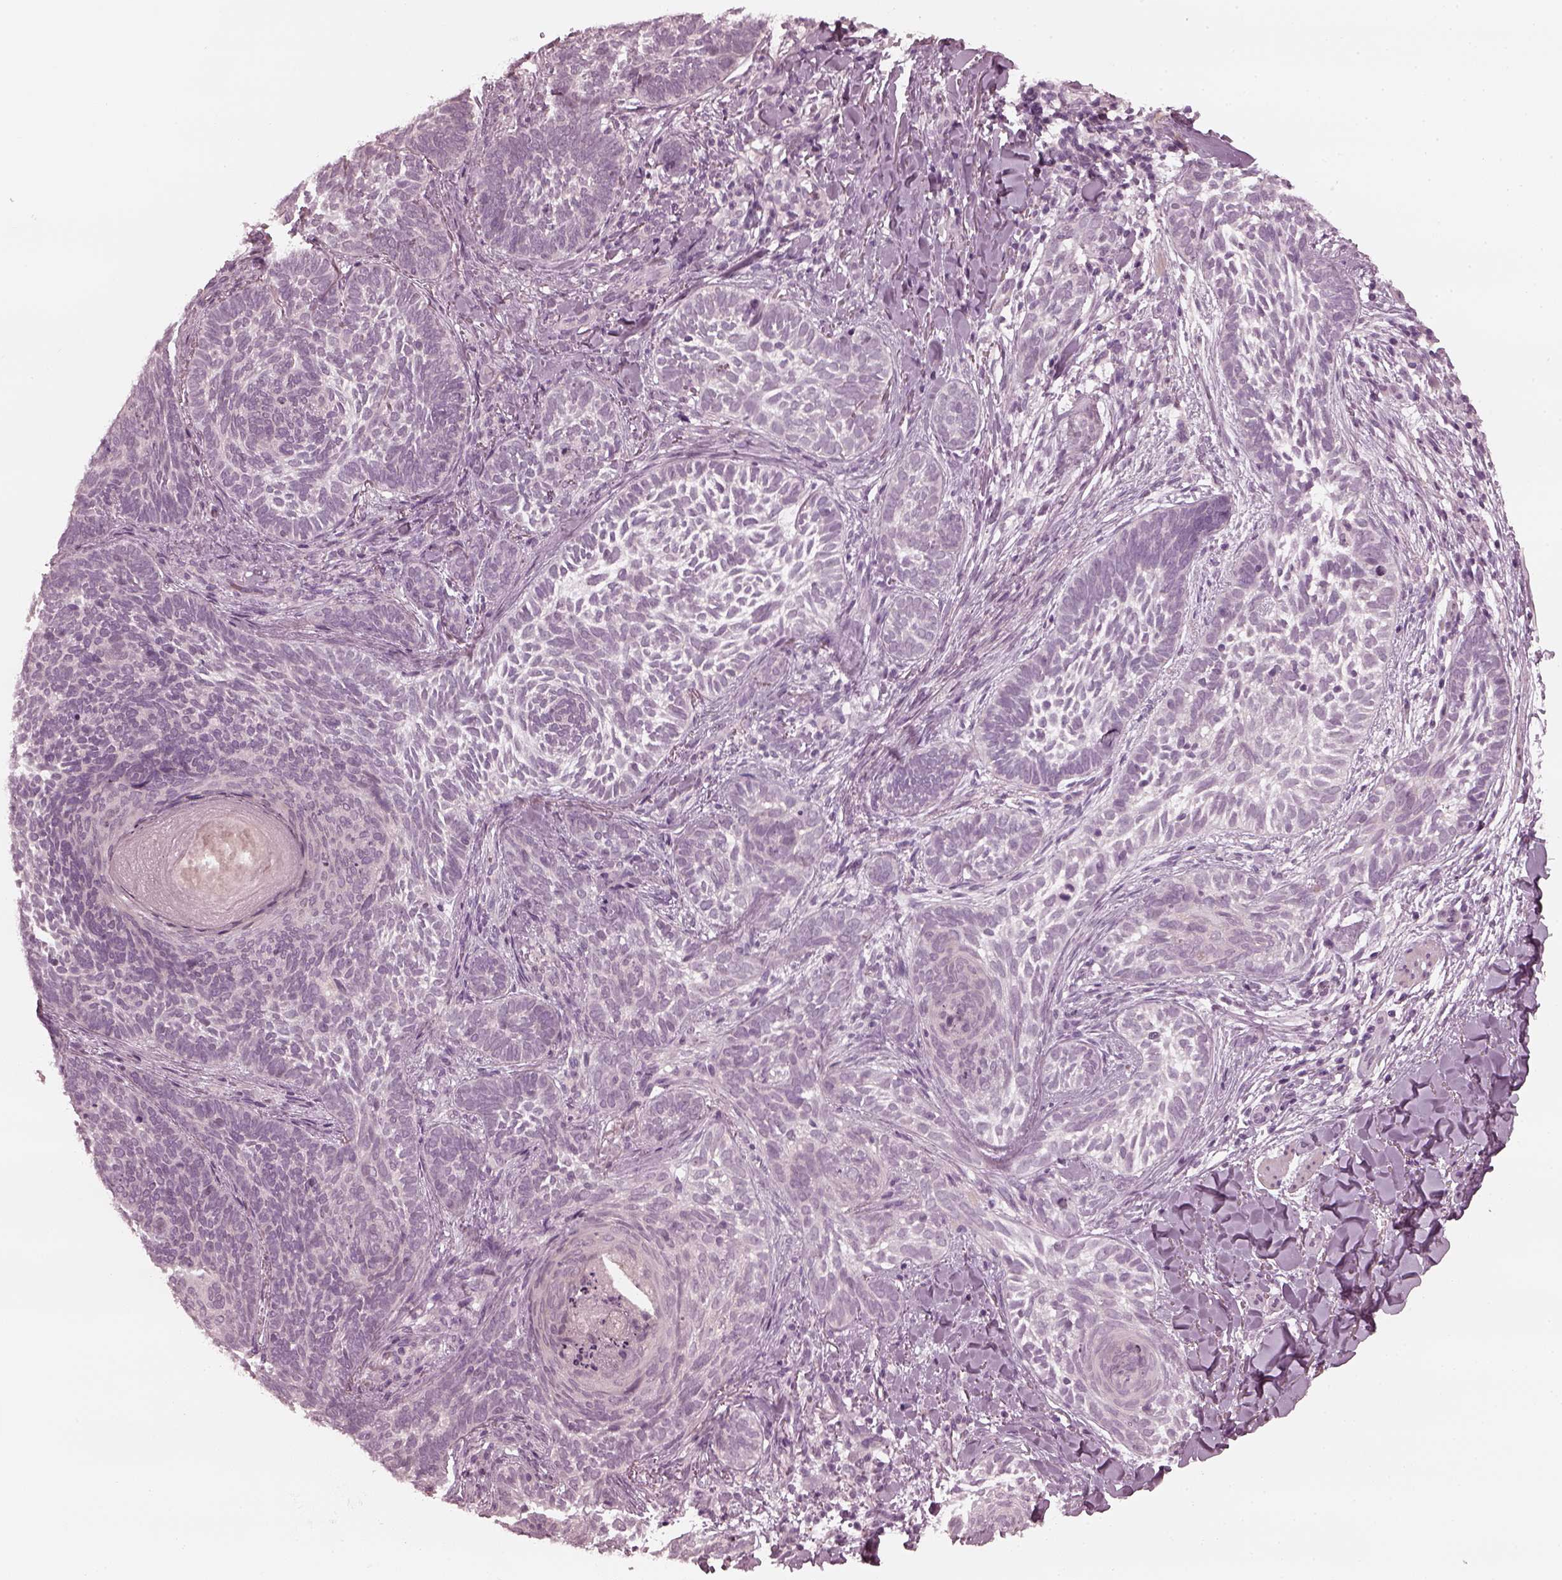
{"staining": {"intensity": "negative", "quantity": "none", "location": "none"}, "tissue": "skin cancer", "cell_type": "Tumor cells", "image_type": "cancer", "snomed": [{"axis": "morphology", "description": "Normal tissue, NOS"}, {"axis": "morphology", "description": "Basal cell carcinoma"}, {"axis": "topography", "description": "Skin"}], "caption": "Immunohistochemistry of skin cancer (basal cell carcinoma) displays no staining in tumor cells.", "gene": "CCDC170", "patient": {"sex": "male", "age": 46}}